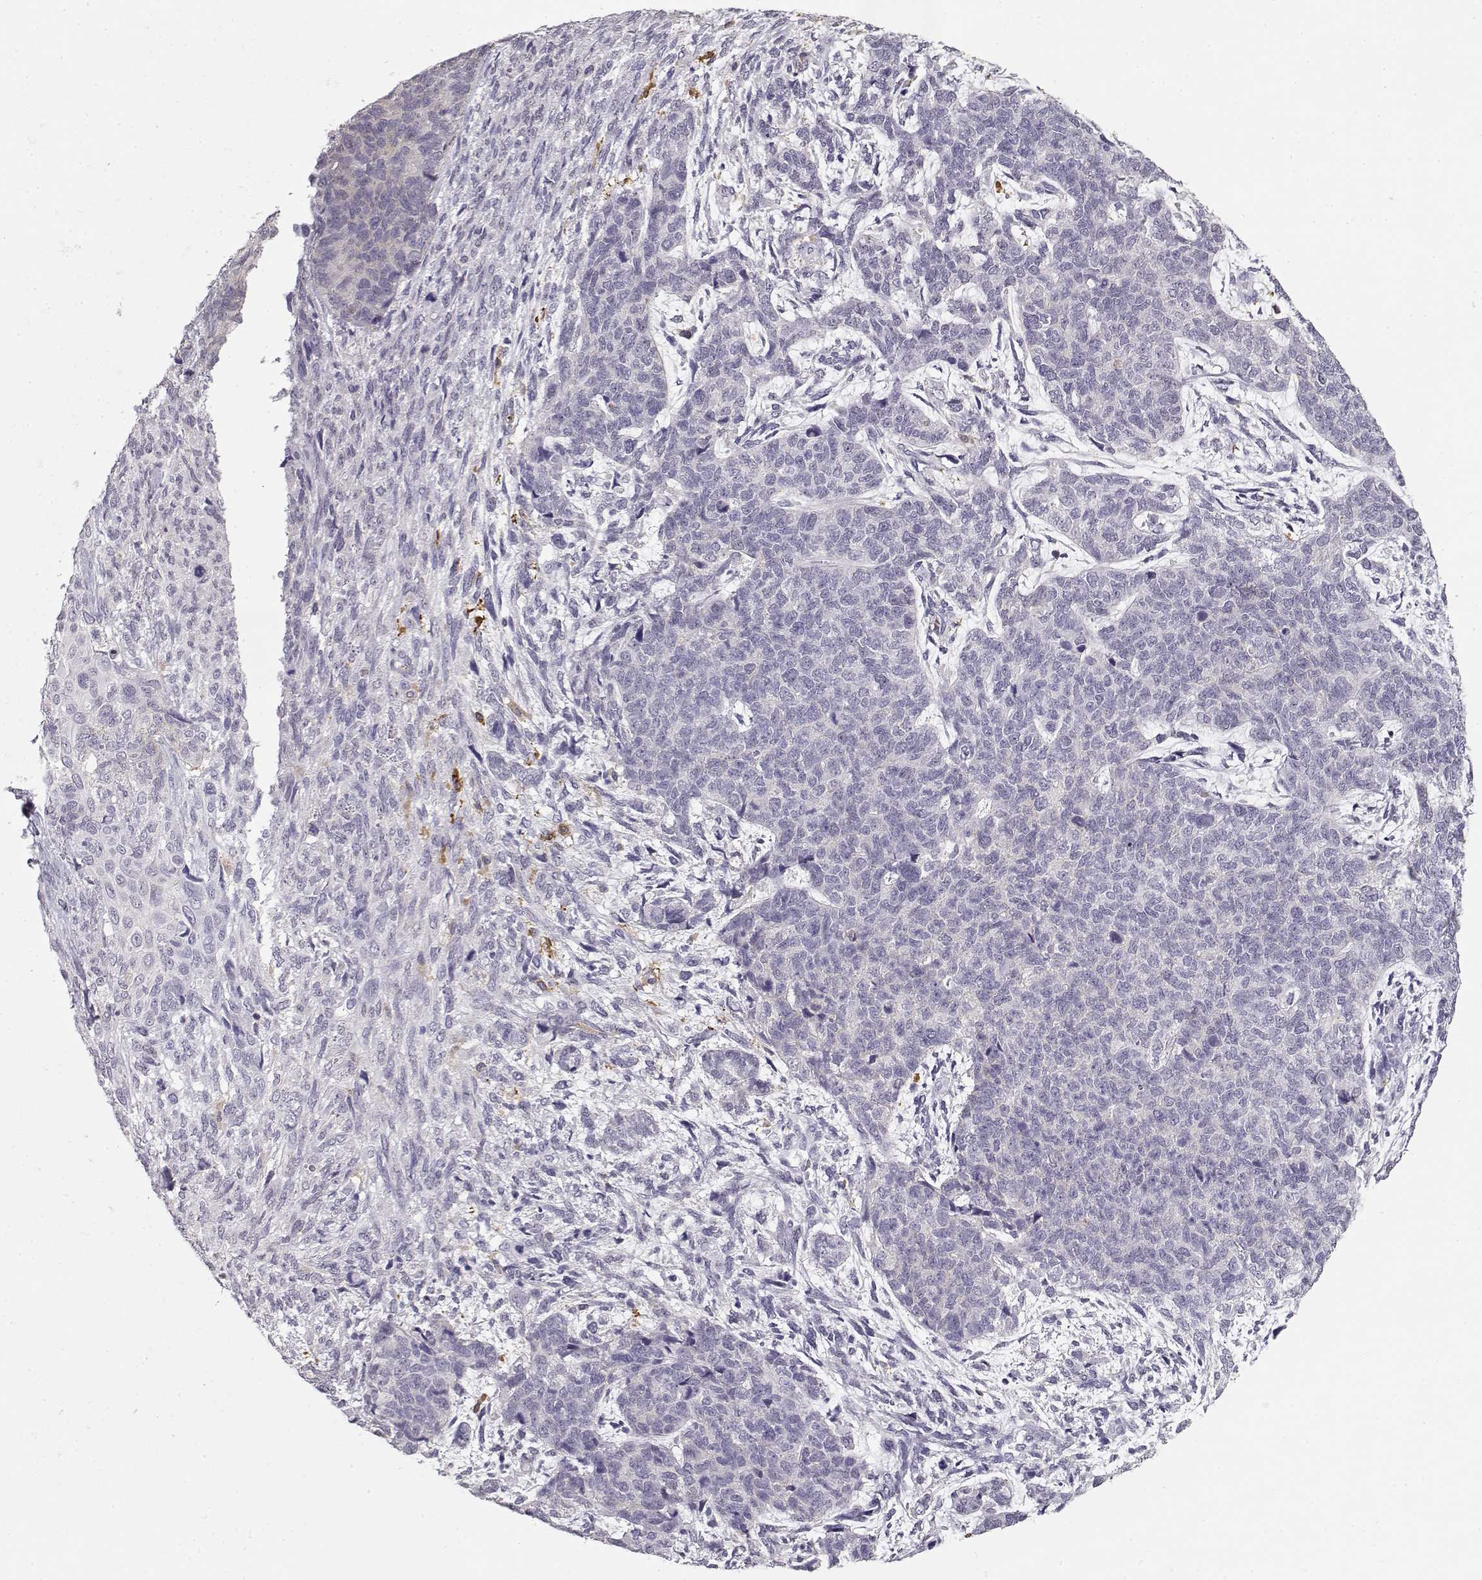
{"staining": {"intensity": "negative", "quantity": "none", "location": "none"}, "tissue": "cervical cancer", "cell_type": "Tumor cells", "image_type": "cancer", "snomed": [{"axis": "morphology", "description": "Squamous cell carcinoma, NOS"}, {"axis": "topography", "description": "Cervix"}], "caption": "This is an immunohistochemistry (IHC) photomicrograph of human cervical squamous cell carcinoma. There is no positivity in tumor cells.", "gene": "NUTM1", "patient": {"sex": "female", "age": 63}}